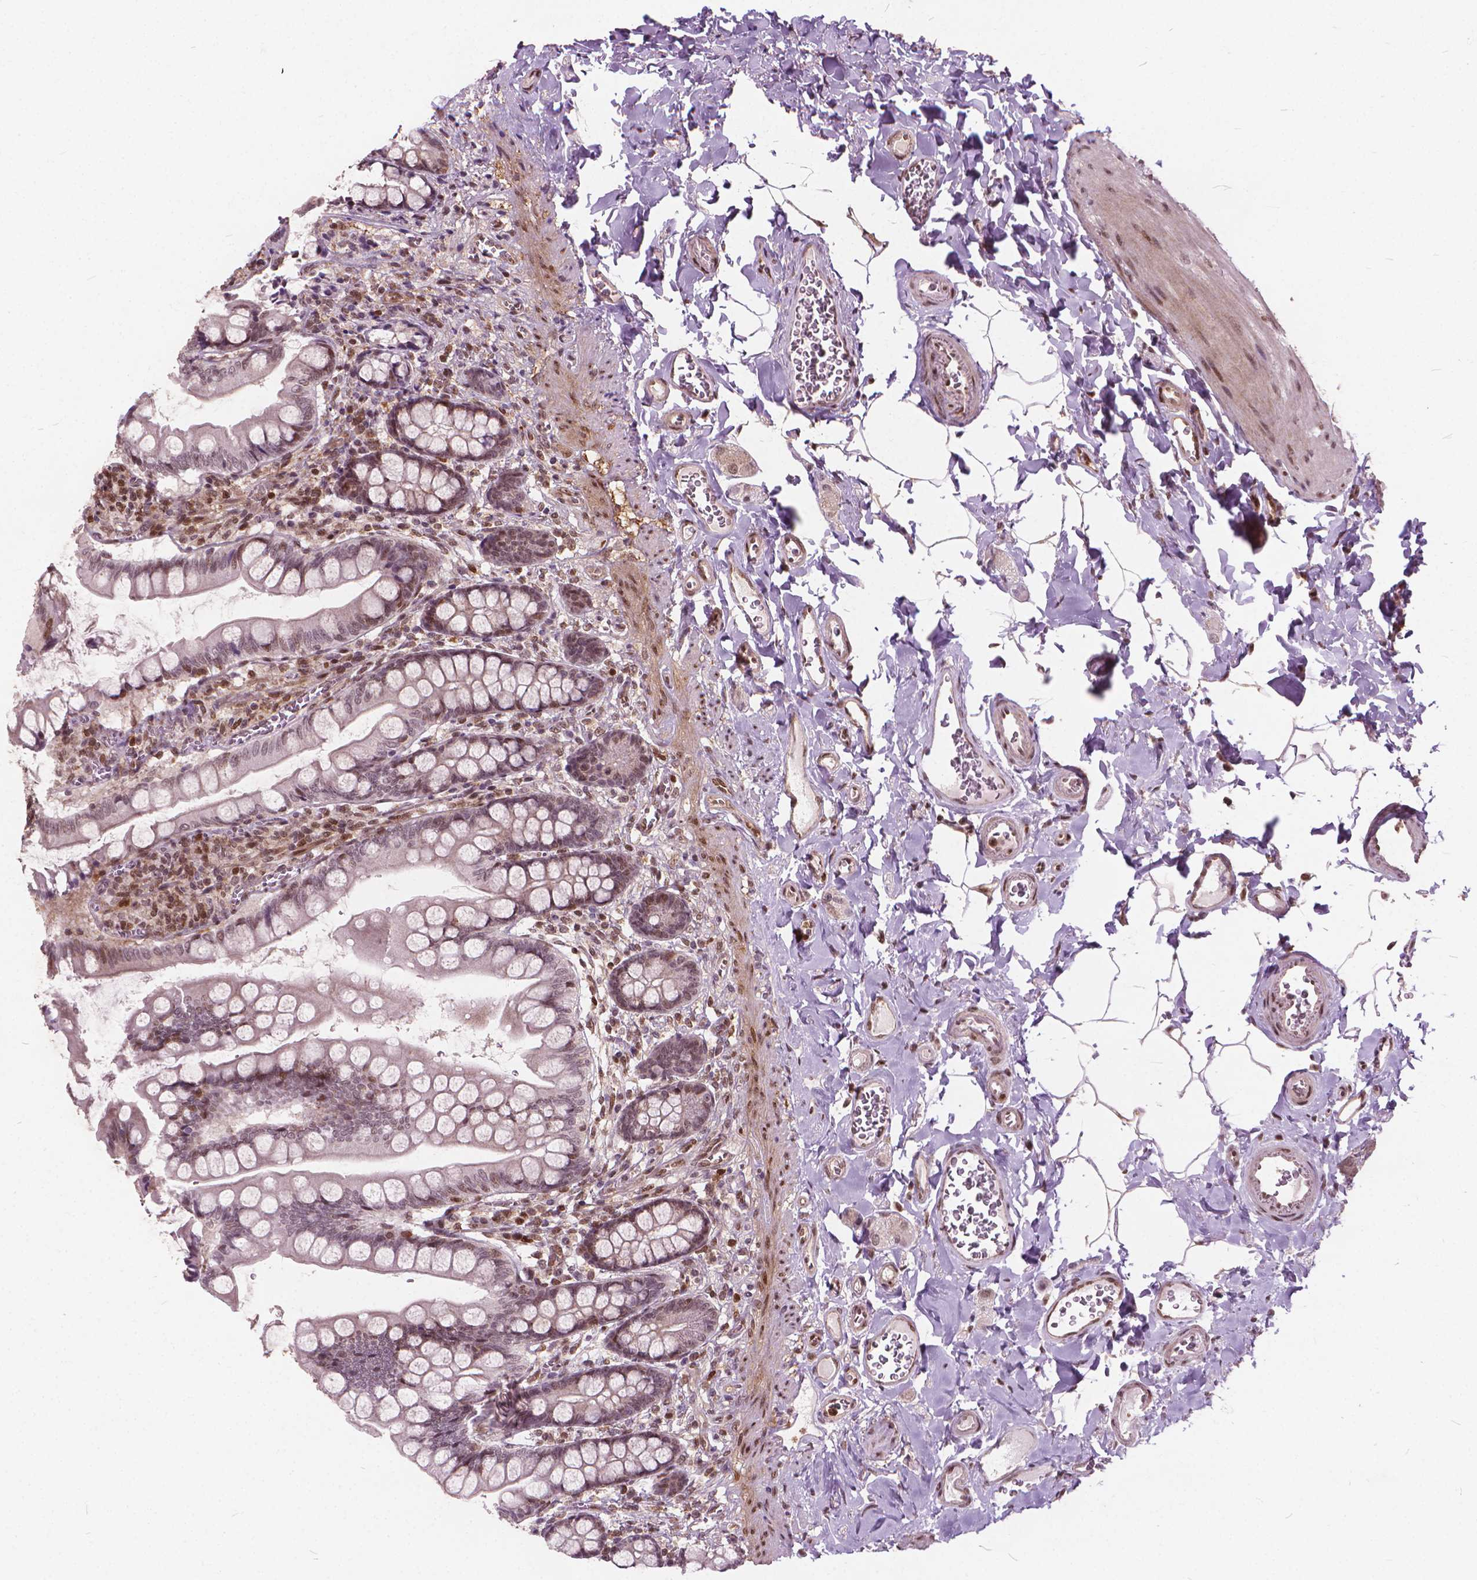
{"staining": {"intensity": "moderate", "quantity": ">75%", "location": "cytoplasmic/membranous,nuclear"}, "tissue": "small intestine", "cell_type": "Glandular cells", "image_type": "normal", "snomed": [{"axis": "morphology", "description": "Normal tissue, NOS"}, {"axis": "topography", "description": "Small intestine"}], "caption": "A brown stain shows moderate cytoplasmic/membranous,nuclear expression of a protein in glandular cells of normal human small intestine. (DAB (3,3'-diaminobenzidine) = brown stain, brightfield microscopy at high magnification).", "gene": "STAT5B", "patient": {"sex": "female", "age": 56}}